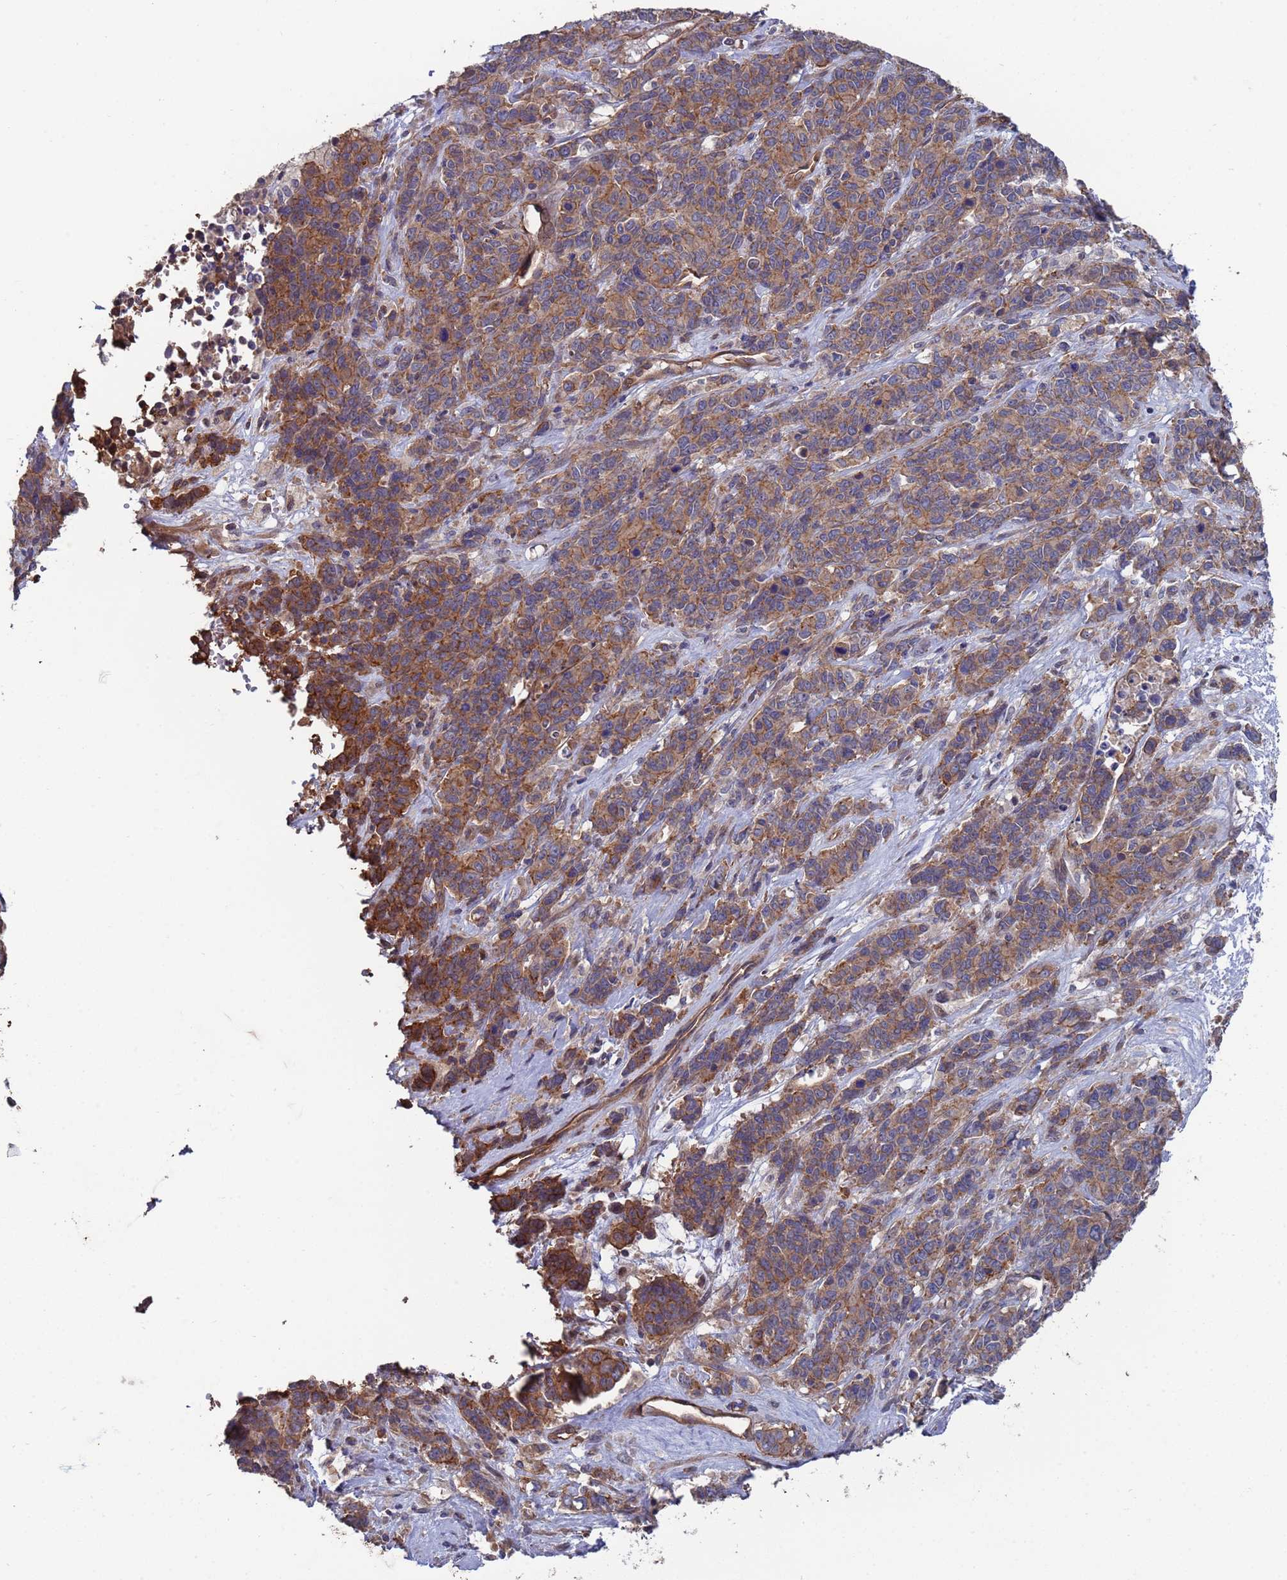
{"staining": {"intensity": "moderate", "quantity": "25%-75%", "location": "cytoplasmic/membranous"}, "tissue": "cervical cancer", "cell_type": "Tumor cells", "image_type": "cancer", "snomed": [{"axis": "morphology", "description": "Squamous cell carcinoma, NOS"}, {"axis": "topography", "description": "Cervix"}], "caption": "Immunohistochemistry staining of cervical cancer, which reveals medium levels of moderate cytoplasmic/membranous staining in approximately 25%-75% of tumor cells indicating moderate cytoplasmic/membranous protein staining. The staining was performed using DAB (3,3'-diaminobenzidine) (brown) for protein detection and nuclei were counterstained in hematoxylin (blue).", "gene": "NDUFAF6", "patient": {"sex": "female", "age": 60}}